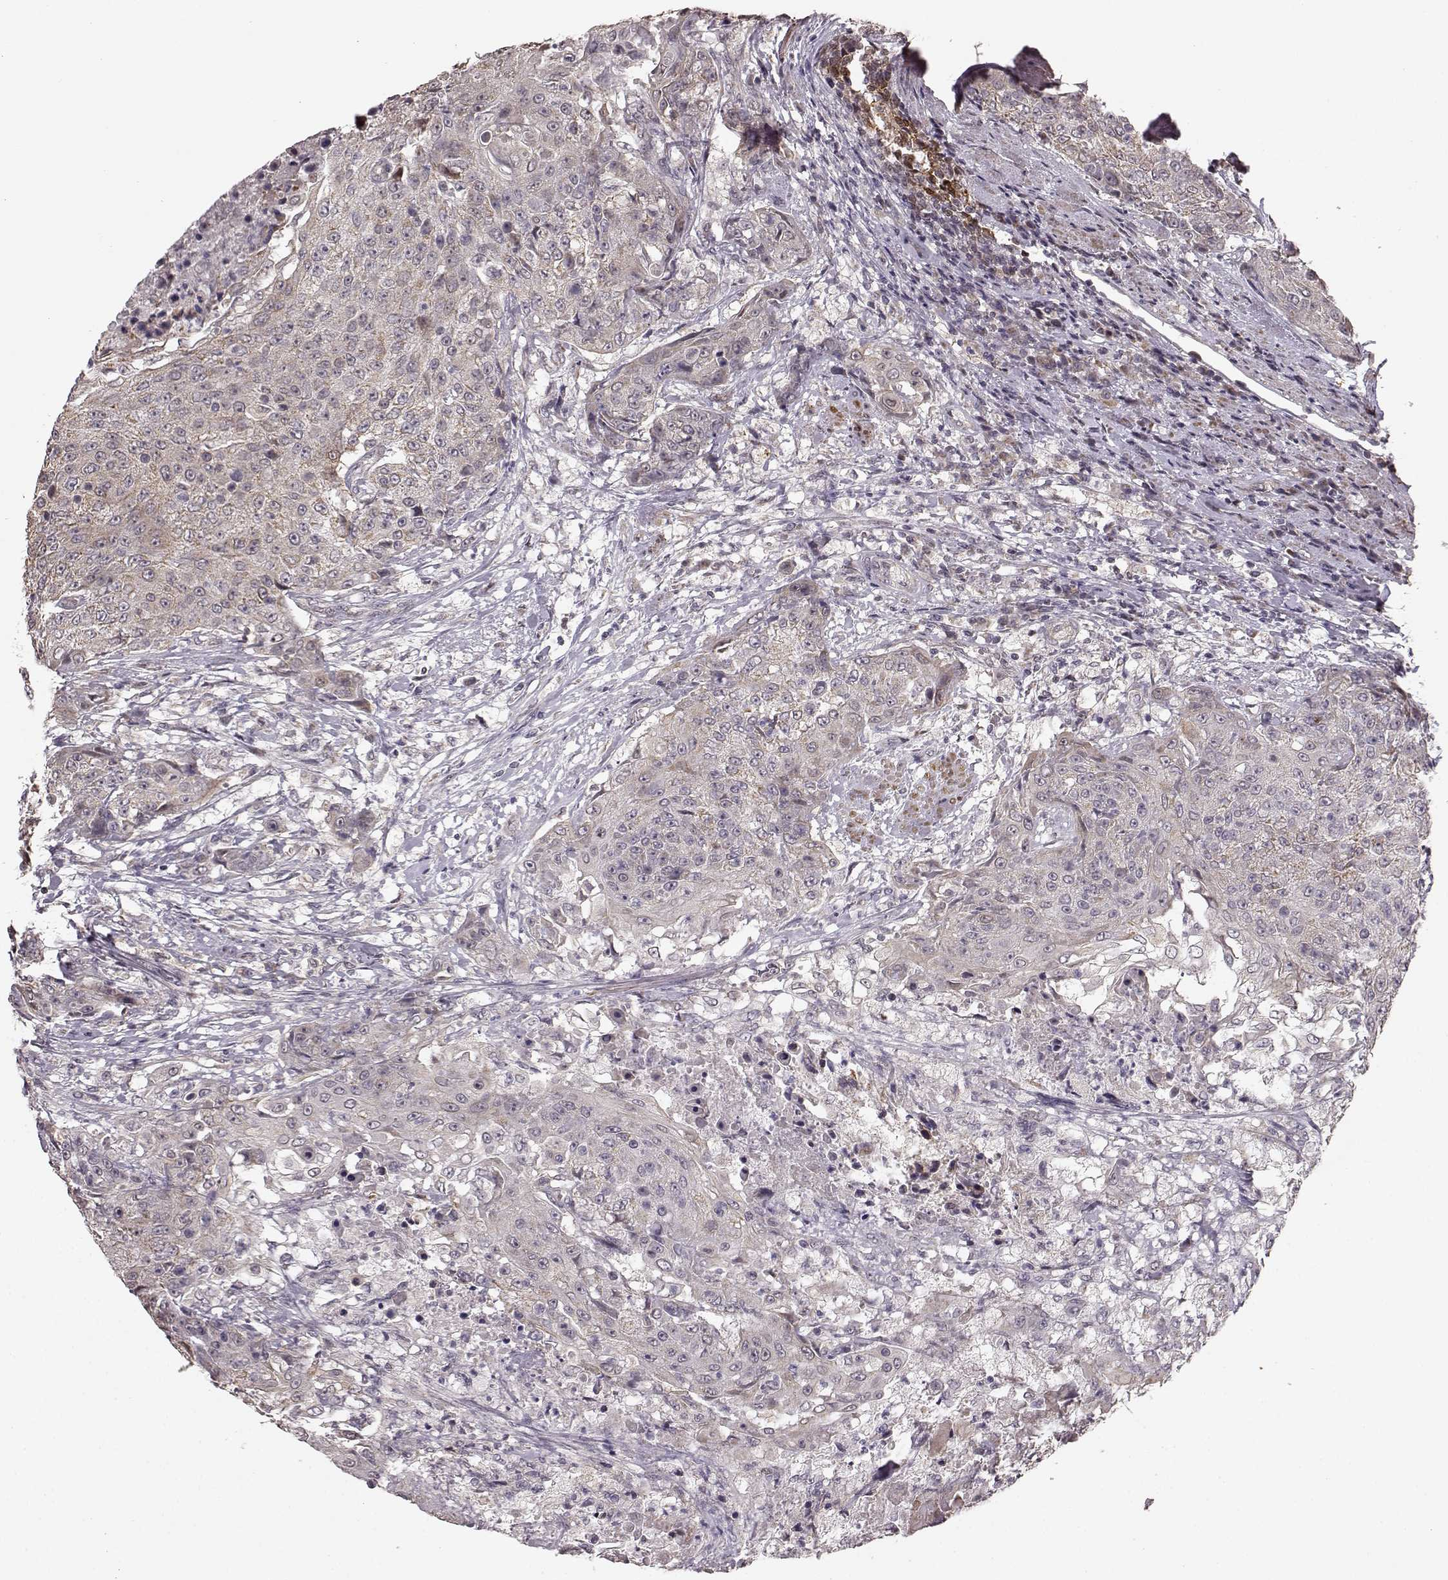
{"staining": {"intensity": "weak", "quantity": "<25%", "location": "cytoplasmic/membranous"}, "tissue": "urothelial cancer", "cell_type": "Tumor cells", "image_type": "cancer", "snomed": [{"axis": "morphology", "description": "Urothelial carcinoma, High grade"}, {"axis": "topography", "description": "Urinary bladder"}], "caption": "High power microscopy histopathology image of an IHC histopathology image of urothelial carcinoma (high-grade), revealing no significant positivity in tumor cells.", "gene": "BACH2", "patient": {"sex": "female", "age": 63}}